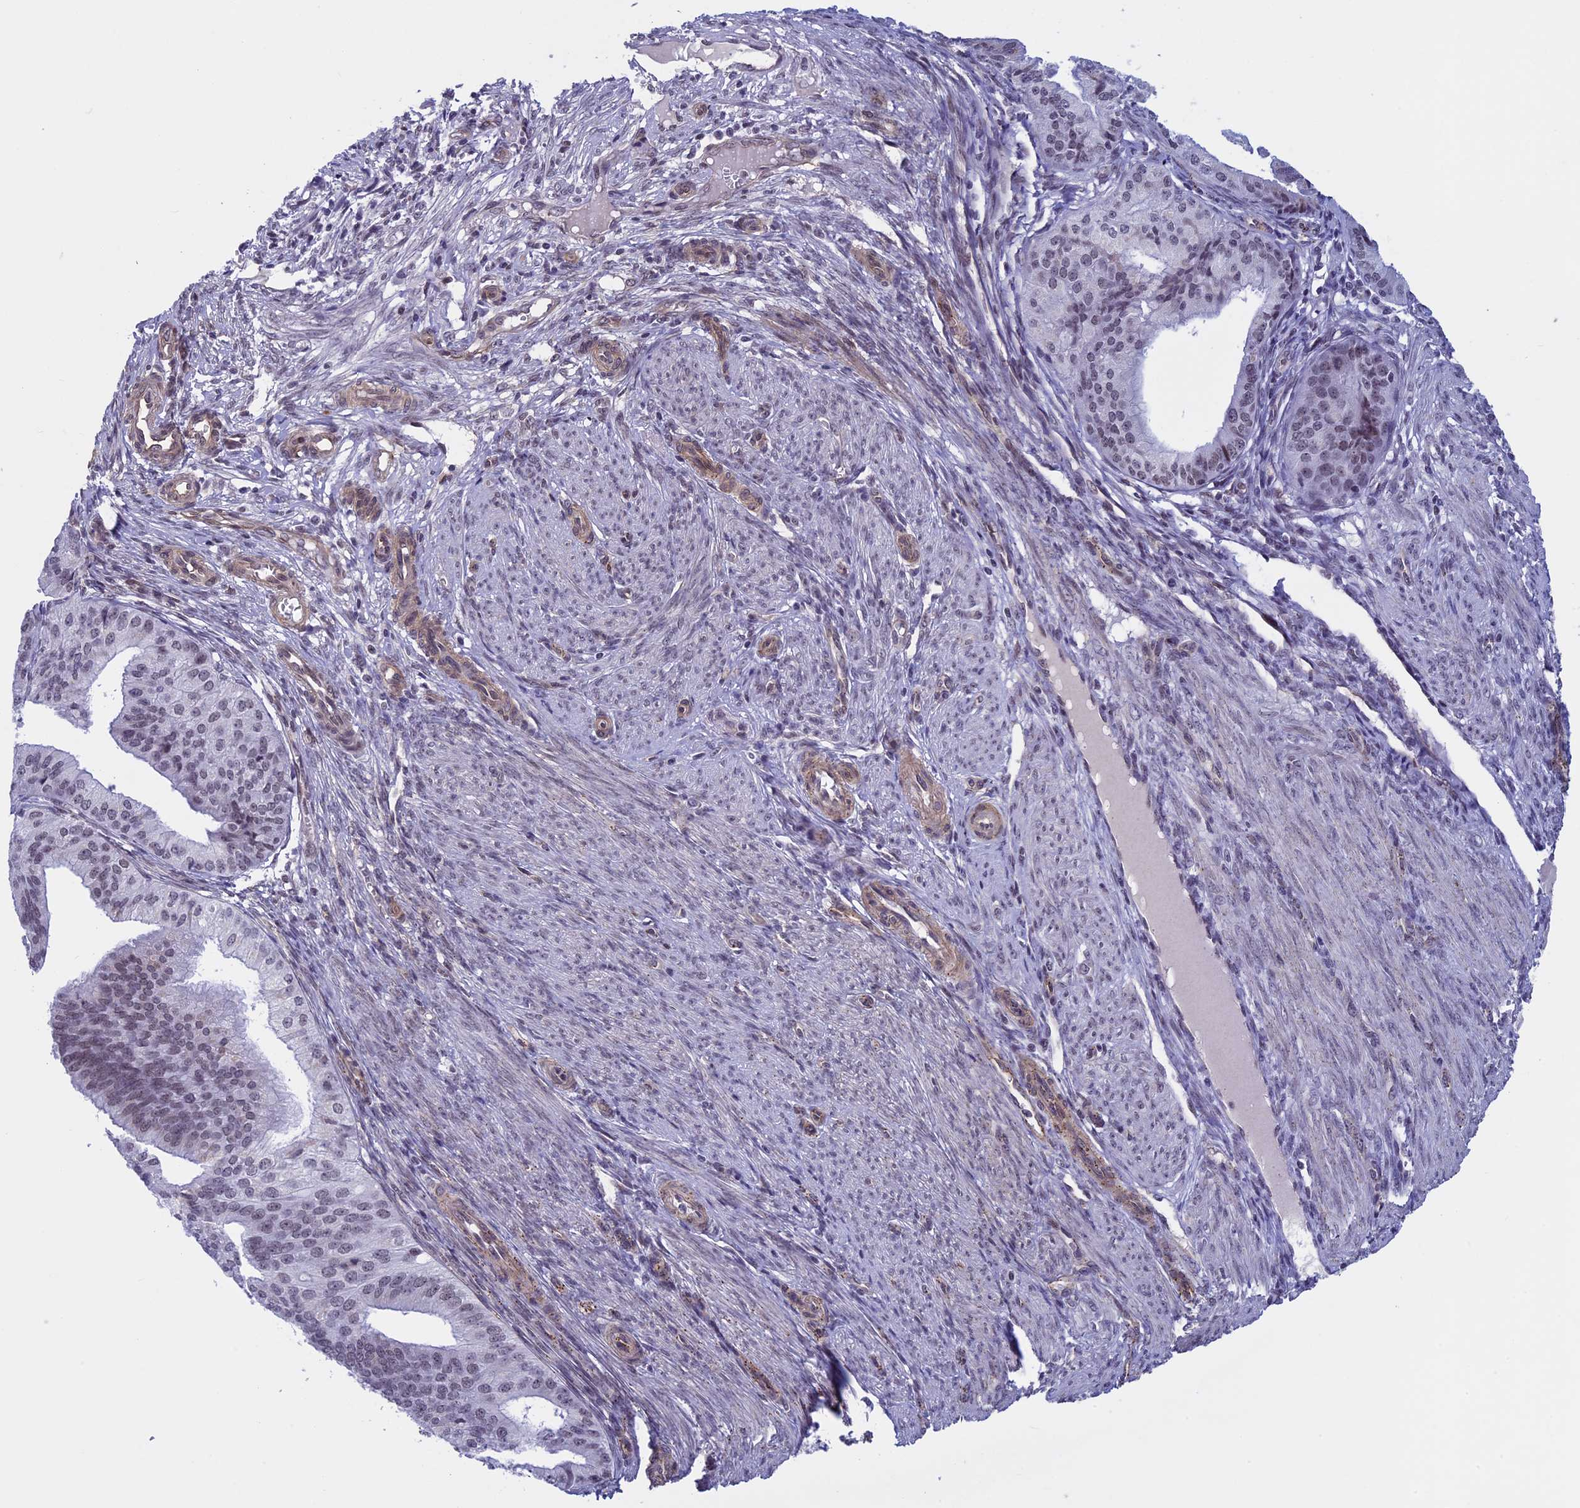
{"staining": {"intensity": "weak", "quantity": "25%-75%", "location": "nuclear"}, "tissue": "endometrial cancer", "cell_type": "Tumor cells", "image_type": "cancer", "snomed": [{"axis": "morphology", "description": "Adenocarcinoma, NOS"}, {"axis": "topography", "description": "Endometrium"}], "caption": "This is a photomicrograph of immunohistochemistry staining of endometrial cancer, which shows weak staining in the nuclear of tumor cells.", "gene": "NIPBL", "patient": {"sex": "female", "age": 50}}